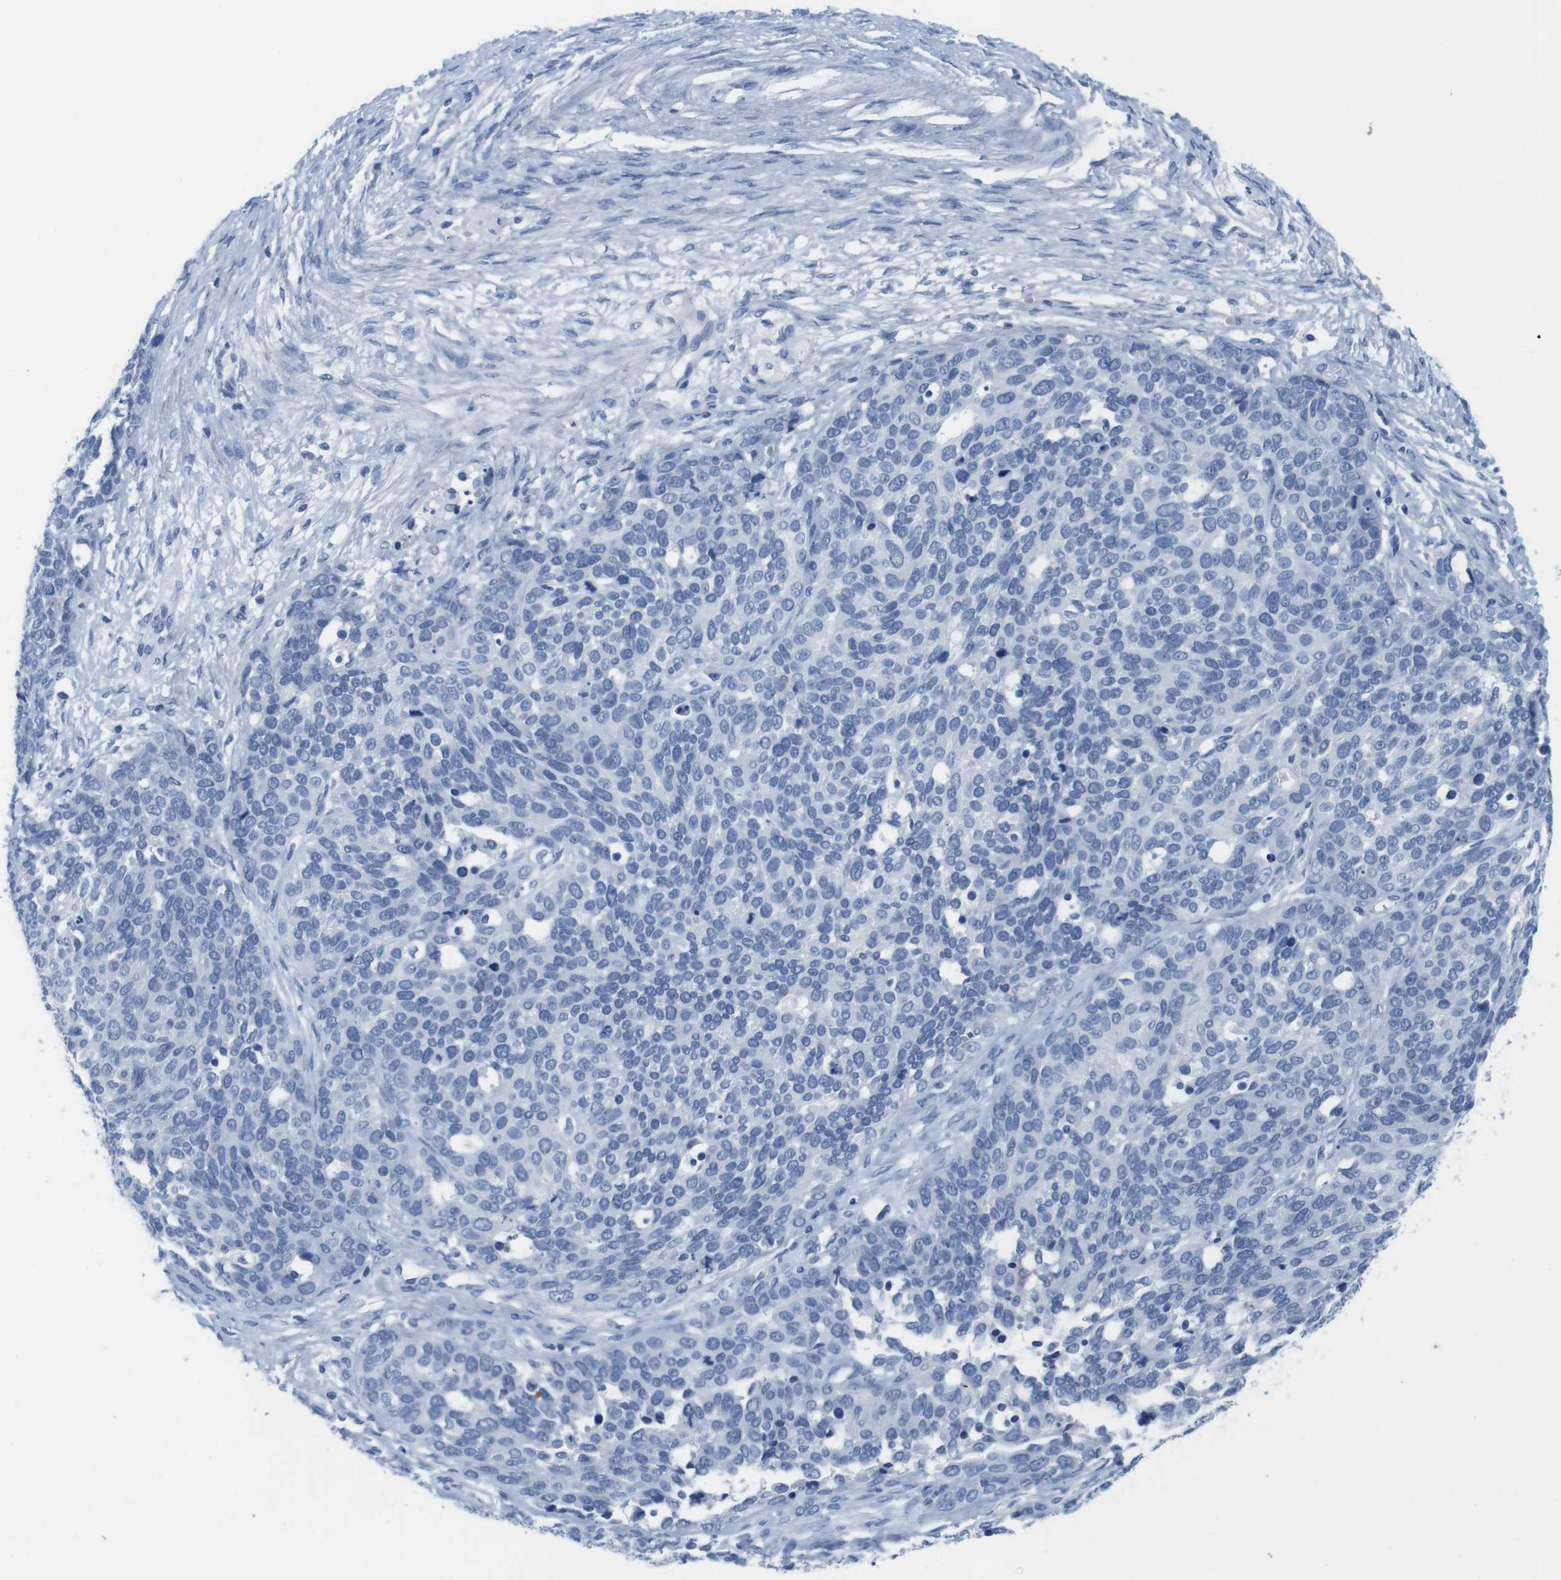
{"staining": {"intensity": "negative", "quantity": "none", "location": "none"}, "tissue": "ovarian cancer", "cell_type": "Tumor cells", "image_type": "cancer", "snomed": [{"axis": "morphology", "description": "Cystadenocarcinoma, serous, NOS"}, {"axis": "topography", "description": "Ovary"}], "caption": "This is an immunohistochemistry image of human ovarian cancer. There is no expression in tumor cells.", "gene": "MAP6", "patient": {"sex": "female", "age": 44}}